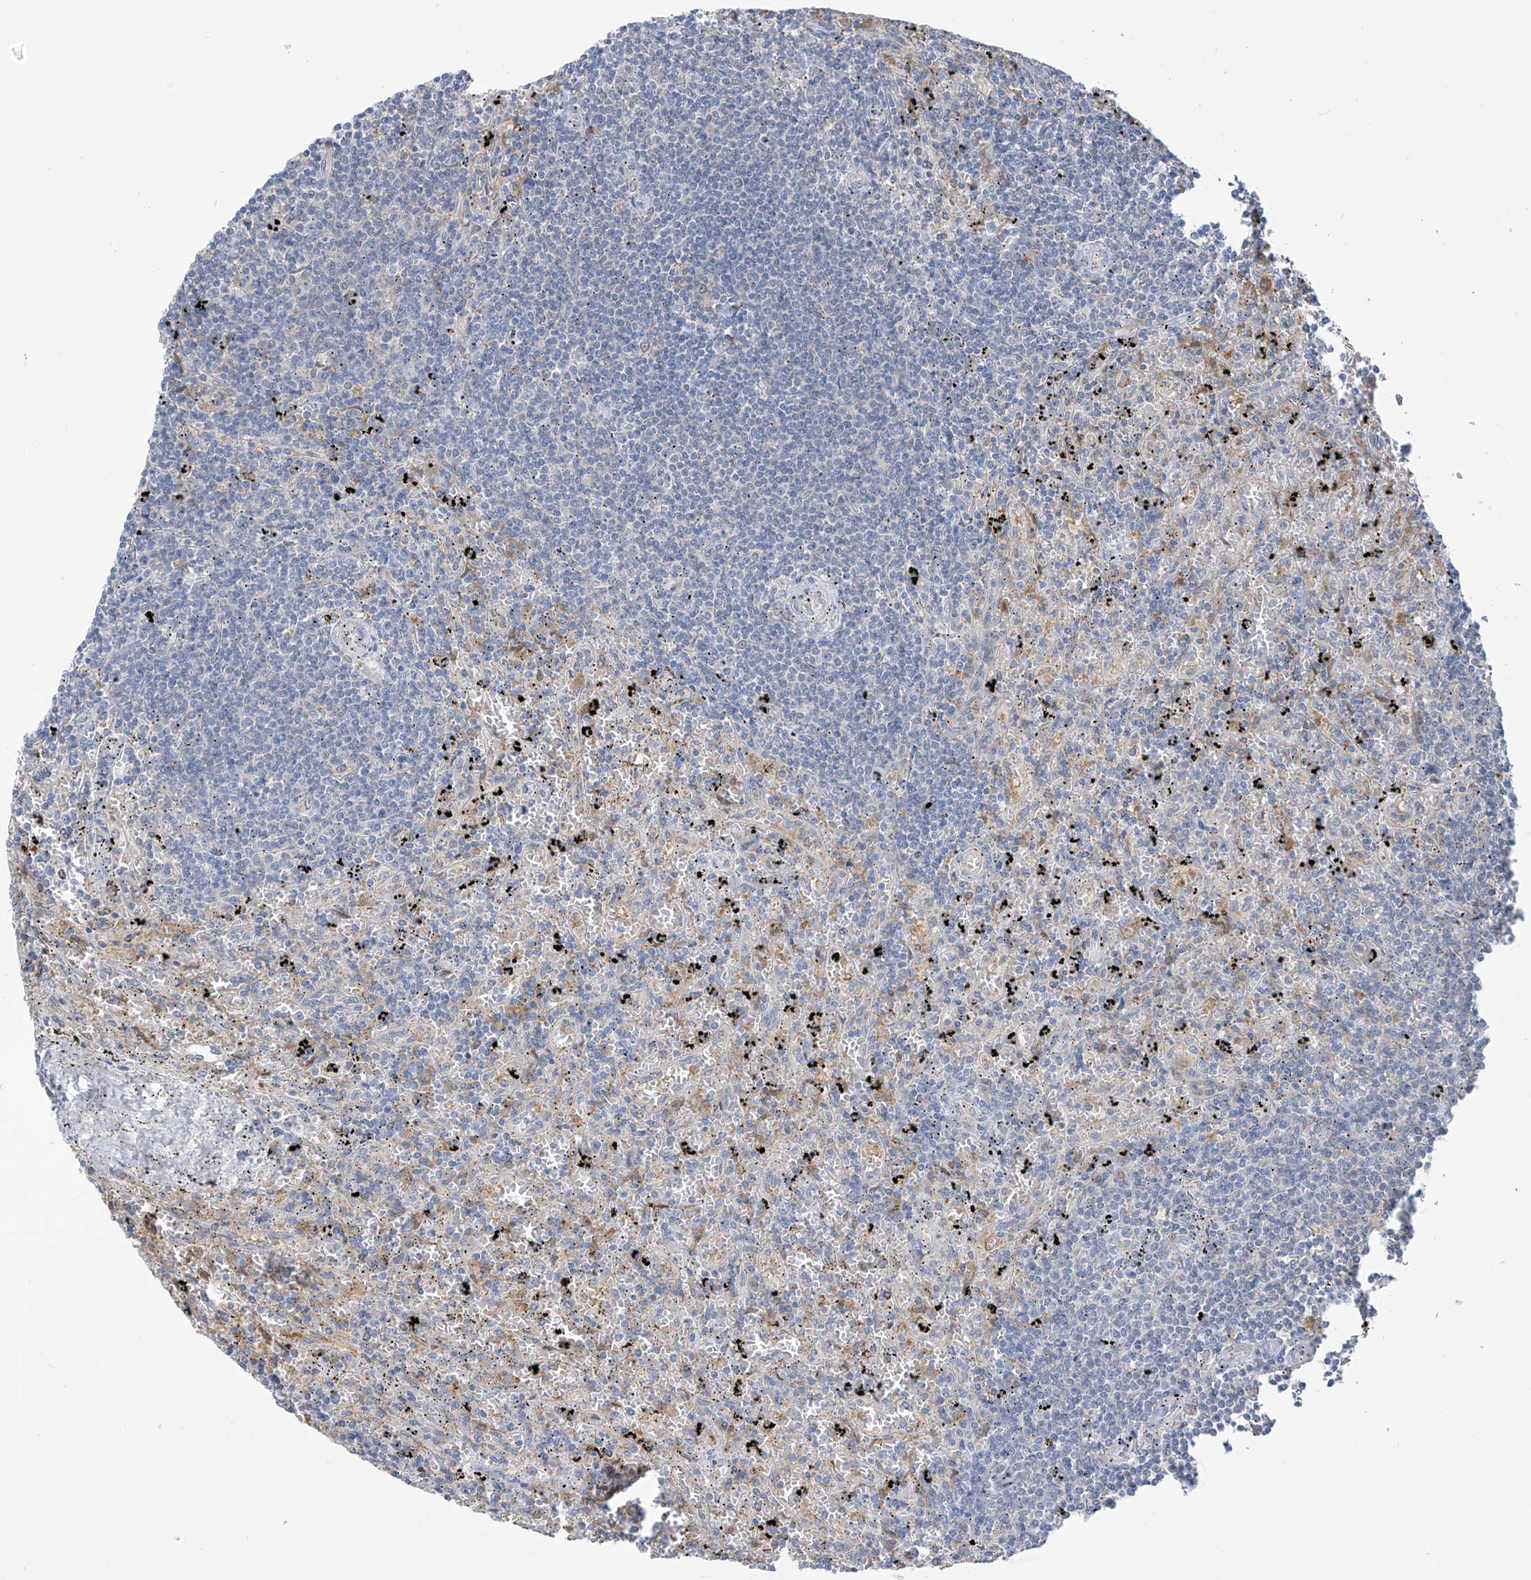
{"staining": {"intensity": "negative", "quantity": "none", "location": "none"}, "tissue": "lymphoma", "cell_type": "Tumor cells", "image_type": "cancer", "snomed": [{"axis": "morphology", "description": "Malignant lymphoma, non-Hodgkin's type, Low grade"}, {"axis": "topography", "description": "Spleen"}], "caption": "This is a micrograph of IHC staining of lymphoma, which shows no staining in tumor cells.", "gene": "IDH1", "patient": {"sex": "male", "age": 76}}